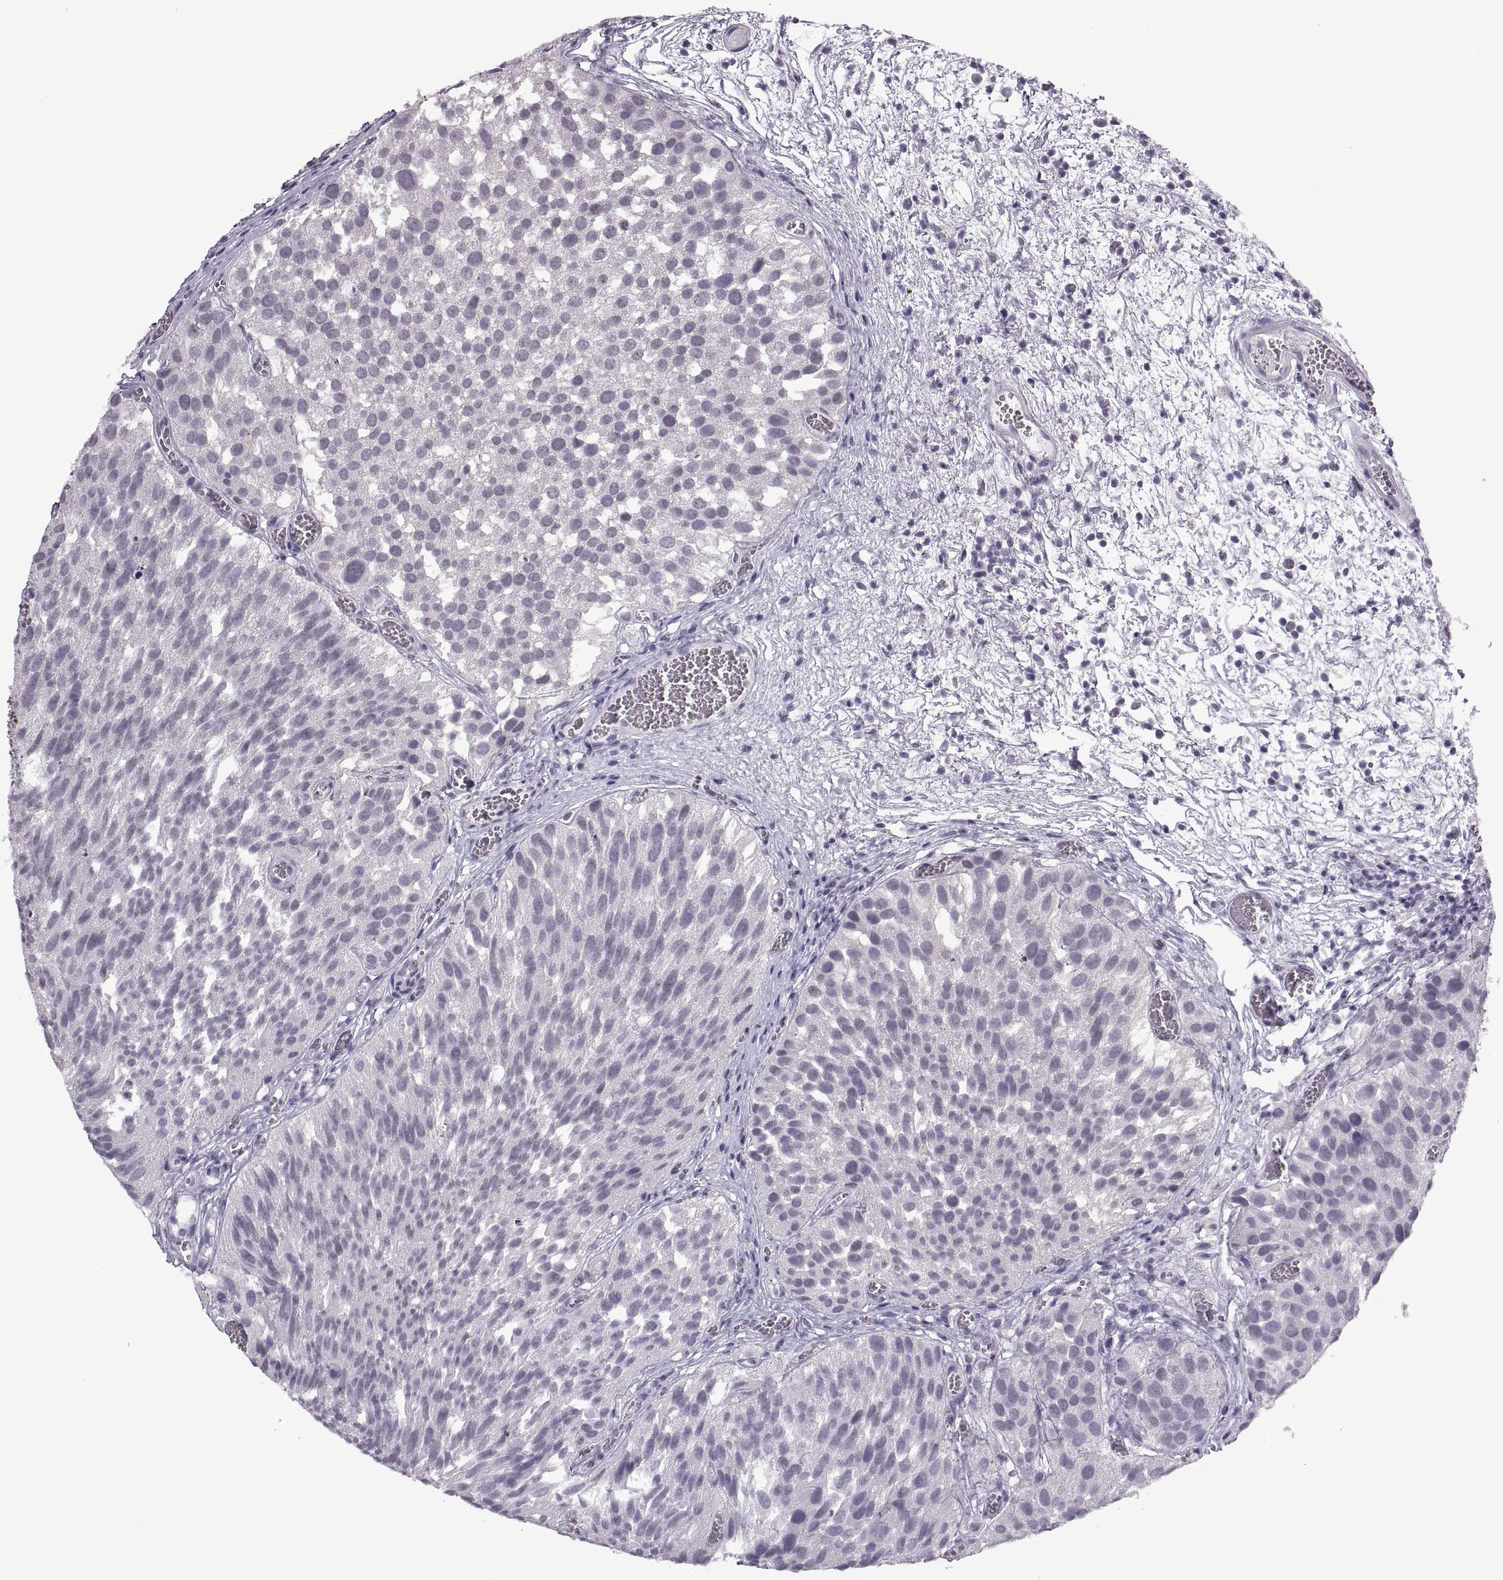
{"staining": {"intensity": "weak", "quantity": "<25%", "location": "nuclear"}, "tissue": "urothelial cancer", "cell_type": "Tumor cells", "image_type": "cancer", "snomed": [{"axis": "morphology", "description": "Urothelial carcinoma, Low grade"}, {"axis": "topography", "description": "Urinary bladder"}], "caption": "There is no significant staining in tumor cells of low-grade urothelial carcinoma.", "gene": "SINHCAF", "patient": {"sex": "female", "age": 69}}